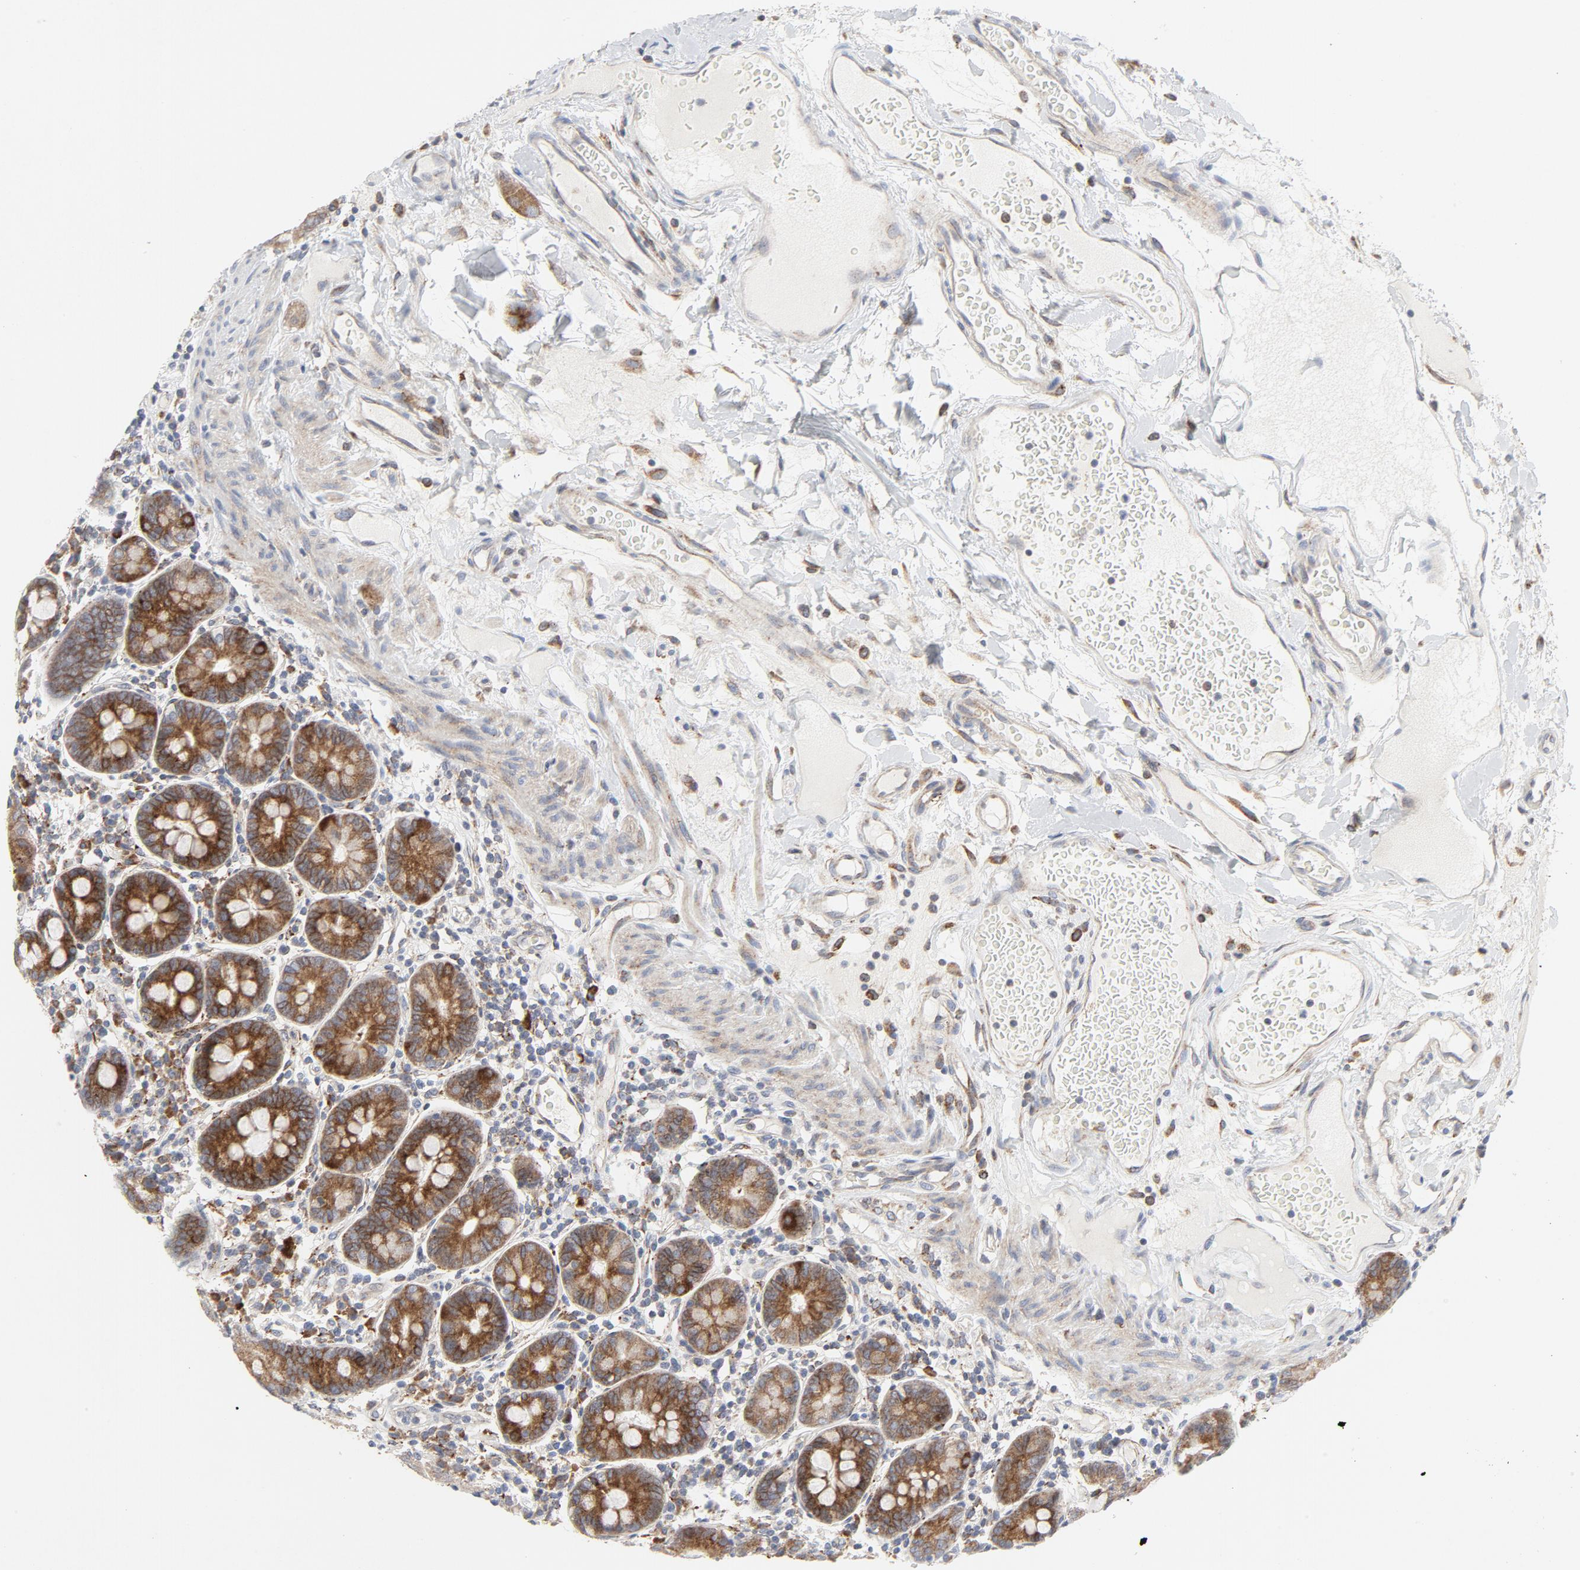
{"staining": {"intensity": "strong", "quantity": ">75%", "location": "cytoplasmic/membranous"}, "tissue": "duodenum", "cell_type": "Glandular cells", "image_type": "normal", "snomed": [{"axis": "morphology", "description": "Normal tissue, NOS"}, {"axis": "topography", "description": "Duodenum"}], "caption": "DAB (3,3'-diaminobenzidine) immunohistochemical staining of normal human duodenum shows strong cytoplasmic/membranous protein positivity in about >75% of glandular cells. (brown staining indicates protein expression, while blue staining denotes nuclei).", "gene": "LRP6", "patient": {"sex": "male", "age": 50}}